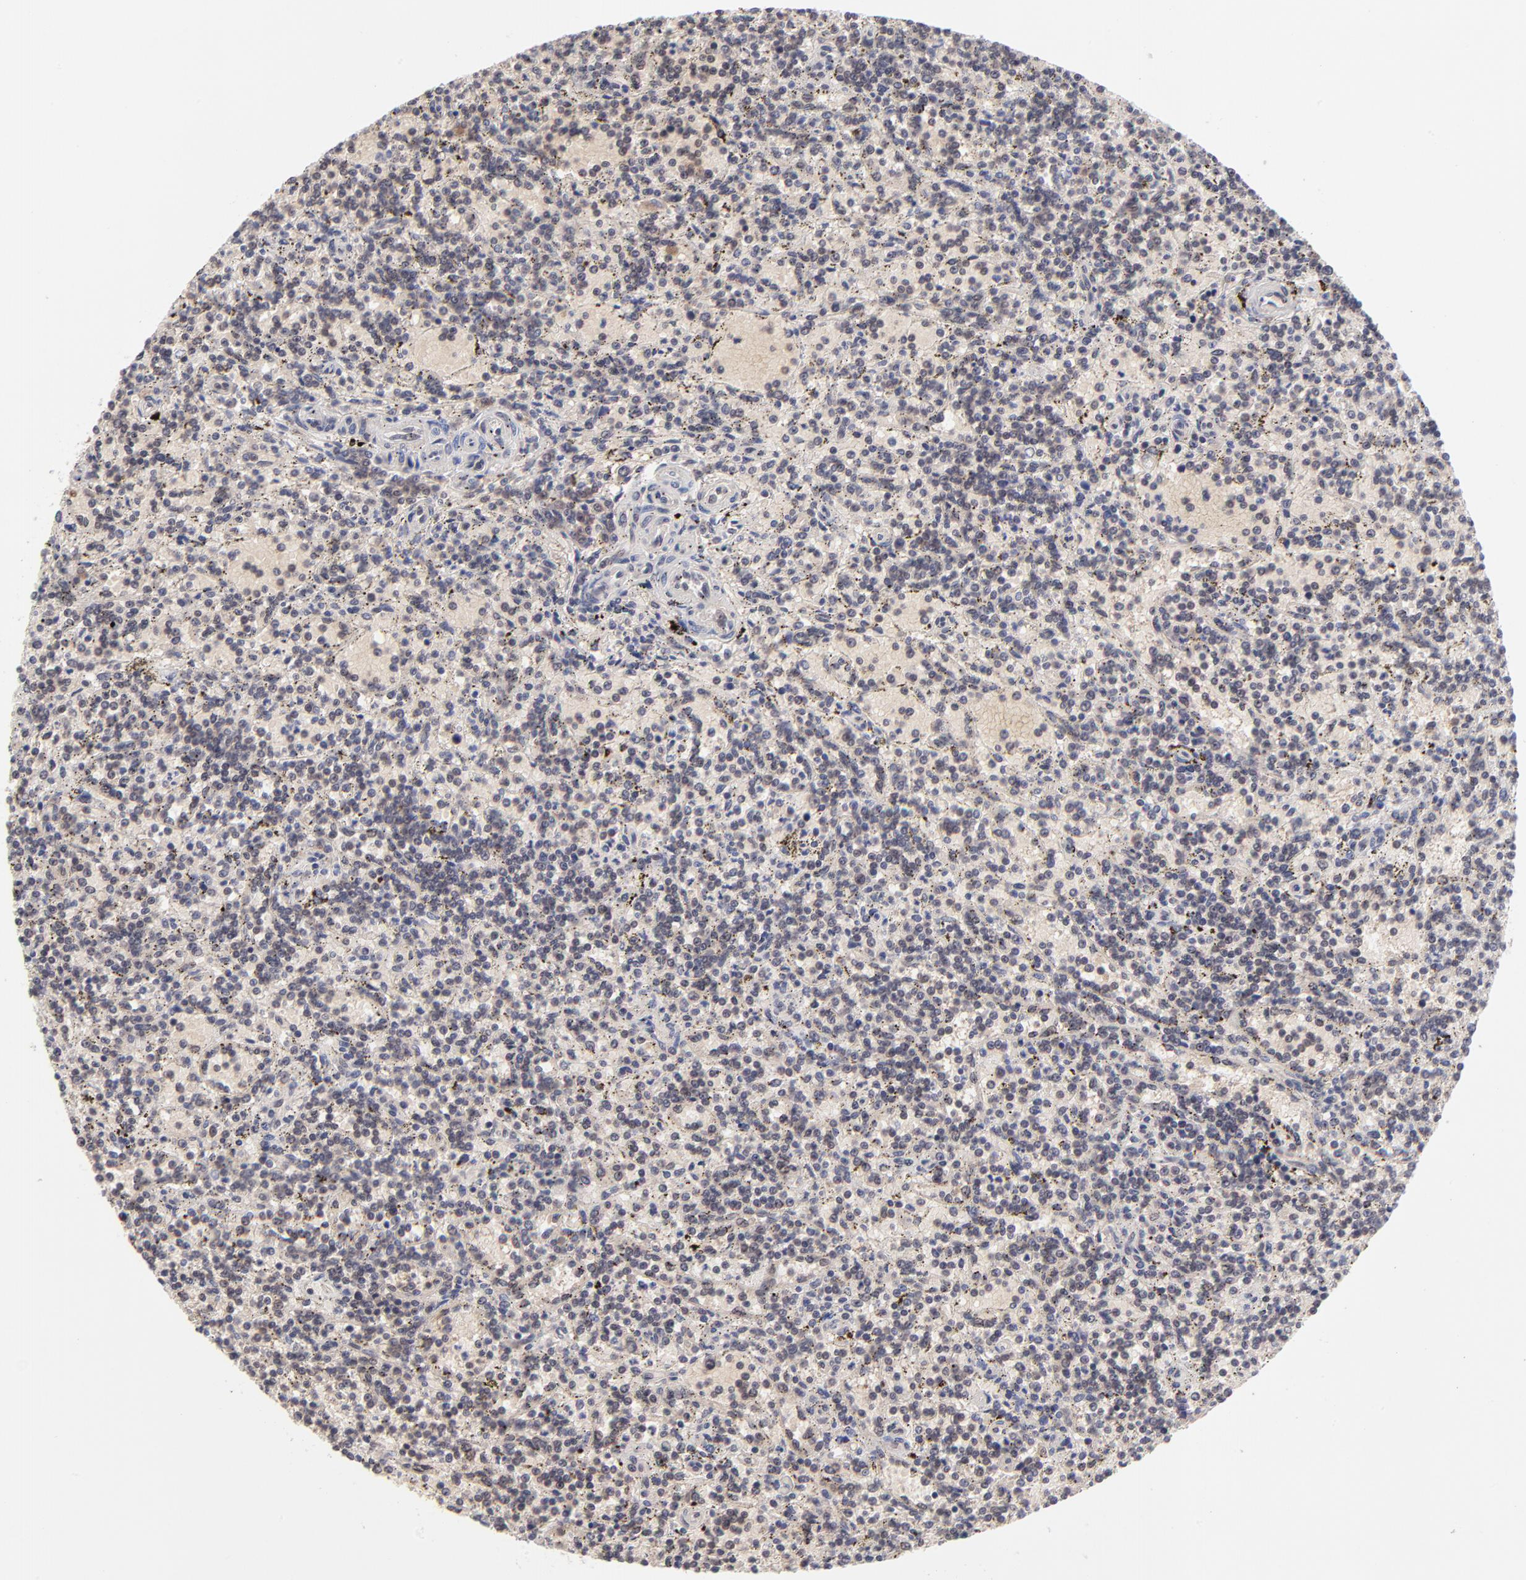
{"staining": {"intensity": "negative", "quantity": "none", "location": "none"}, "tissue": "lymphoma", "cell_type": "Tumor cells", "image_type": "cancer", "snomed": [{"axis": "morphology", "description": "Malignant lymphoma, non-Hodgkin's type, Low grade"}, {"axis": "topography", "description": "Spleen"}], "caption": "High magnification brightfield microscopy of low-grade malignant lymphoma, non-Hodgkin's type stained with DAB (brown) and counterstained with hematoxylin (blue): tumor cells show no significant expression.", "gene": "UBE2E3", "patient": {"sex": "male", "age": 73}}